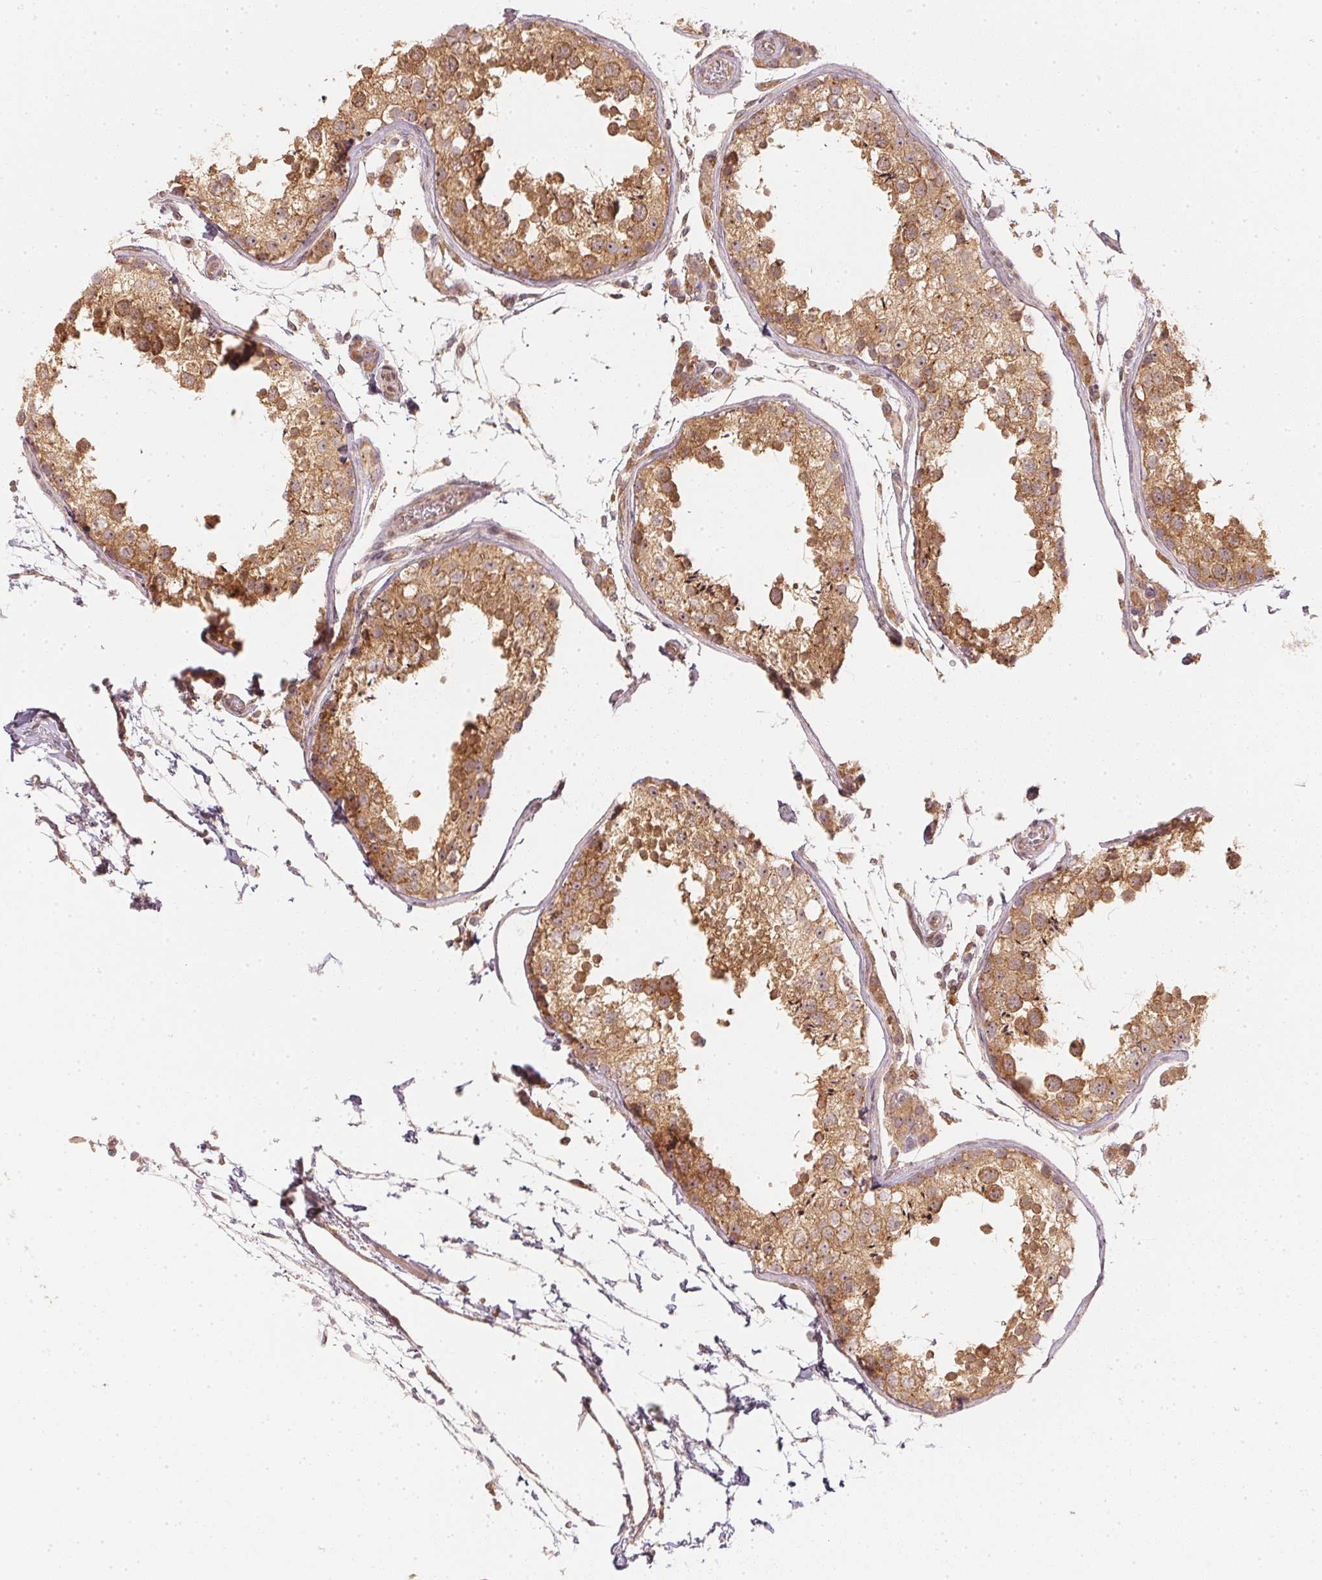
{"staining": {"intensity": "moderate", "quantity": ">75%", "location": "cytoplasmic/membranous"}, "tissue": "testis", "cell_type": "Cells in seminiferous ducts", "image_type": "normal", "snomed": [{"axis": "morphology", "description": "Normal tissue, NOS"}, {"axis": "topography", "description": "Testis"}], "caption": "High-magnification brightfield microscopy of benign testis stained with DAB (3,3'-diaminobenzidine) (brown) and counterstained with hematoxylin (blue). cells in seminiferous ducts exhibit moderate cytoplasmic/membranous expression is identified in approximately>75% of cells.", "gene": "WDR54", "patient": {"sex": "male", "age": 29}}